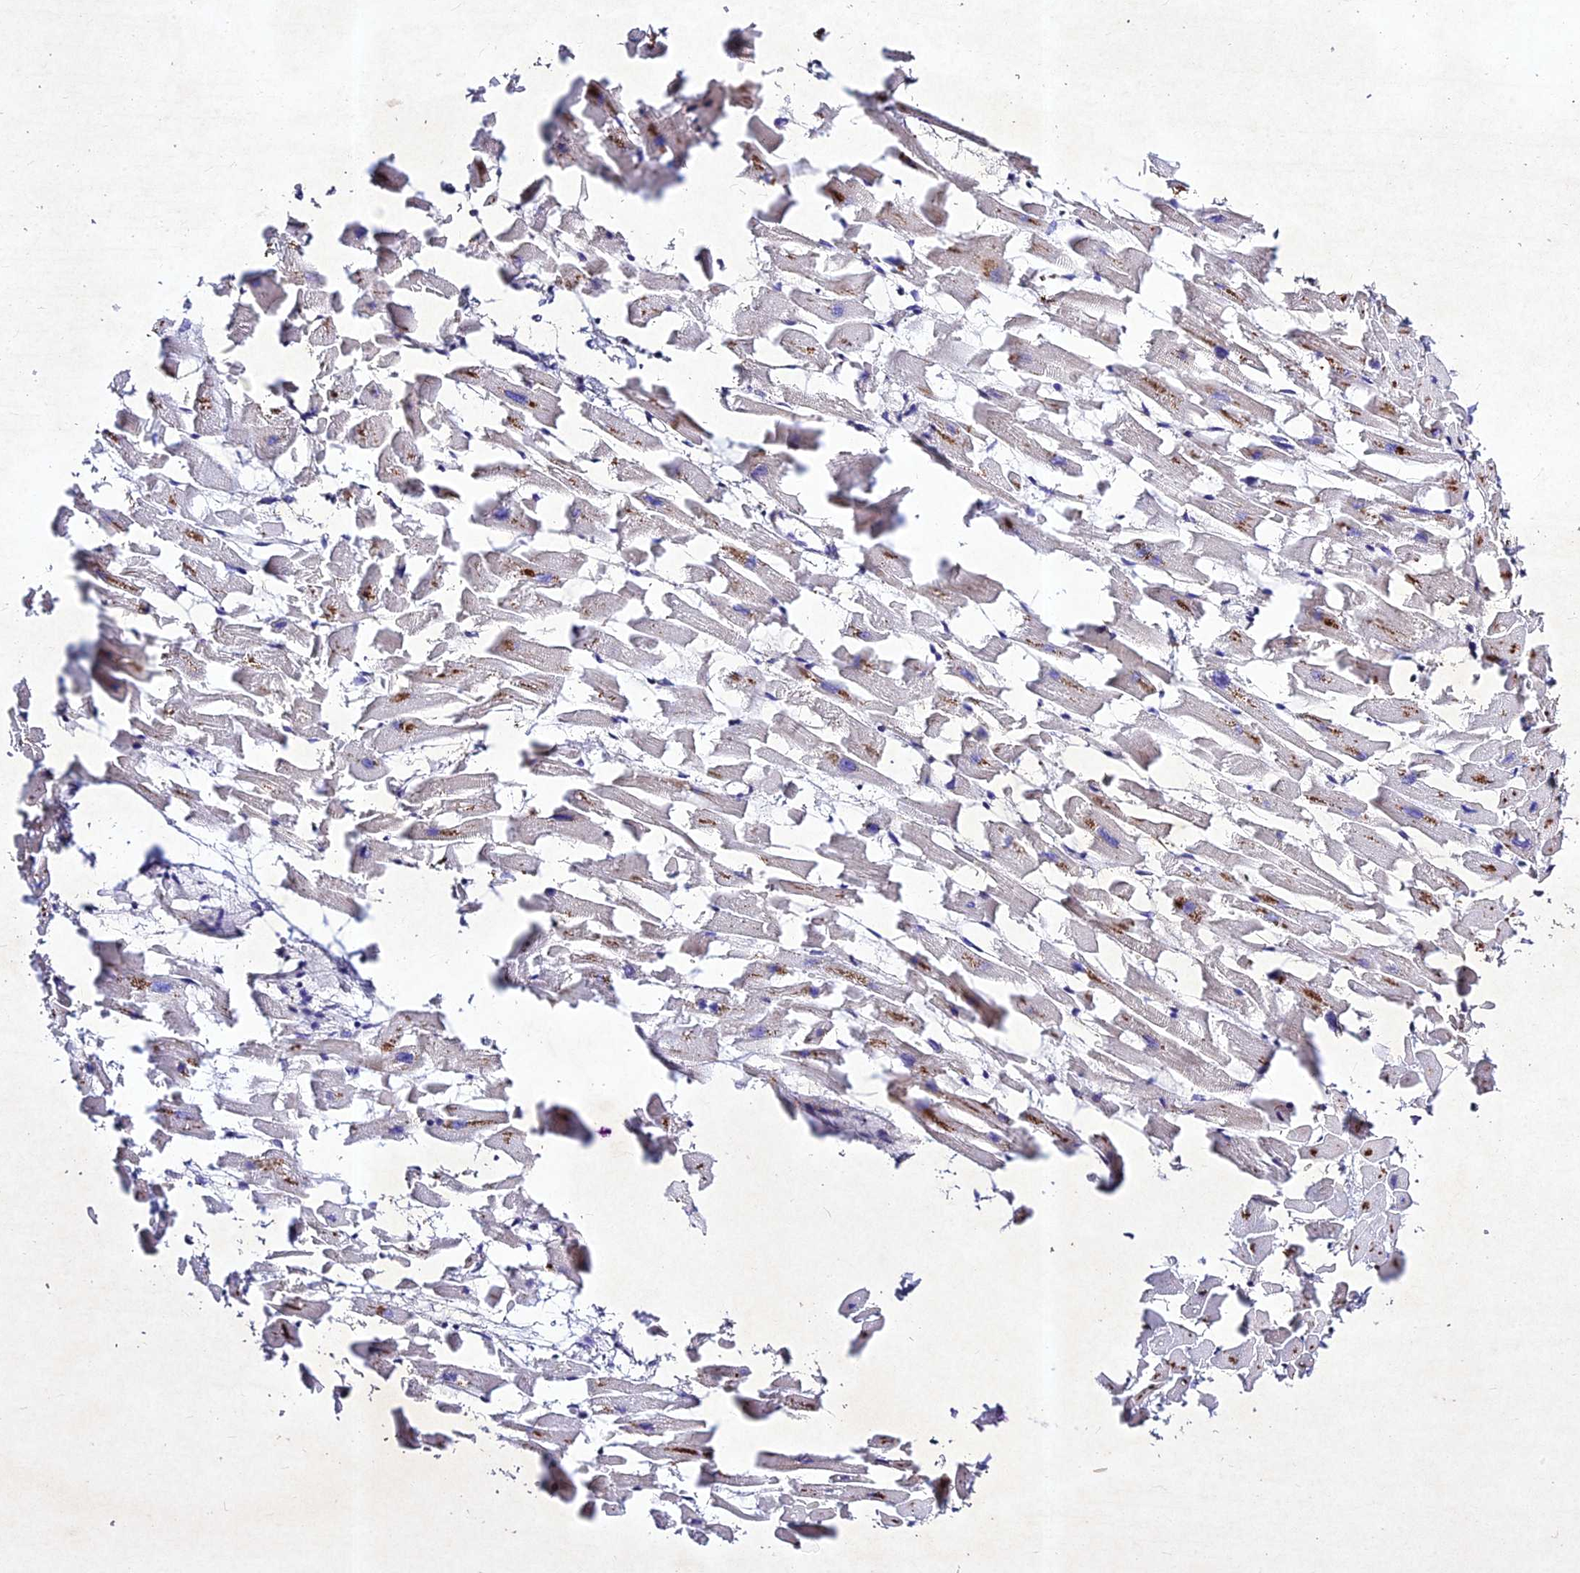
{"staining": {"intensity": "weak", "quantity": "<25%", "location": "cytoplasmic/membranous"}, "tissue": "heart muscle", "cell_type": "Cardiomyocytes", "image_type": "normal", "snomed": [{"axis": "morphology", "description": "Normal tissue, NOS"}, {"axis": "topography", "description": "Heart"}], "caption": "The immunohistochemistry histopathology image has no significant staining in cardiomyocytes of heart muscle.", "gene": "RAVER1", "patient": {"sex": "female", "age": 64}}